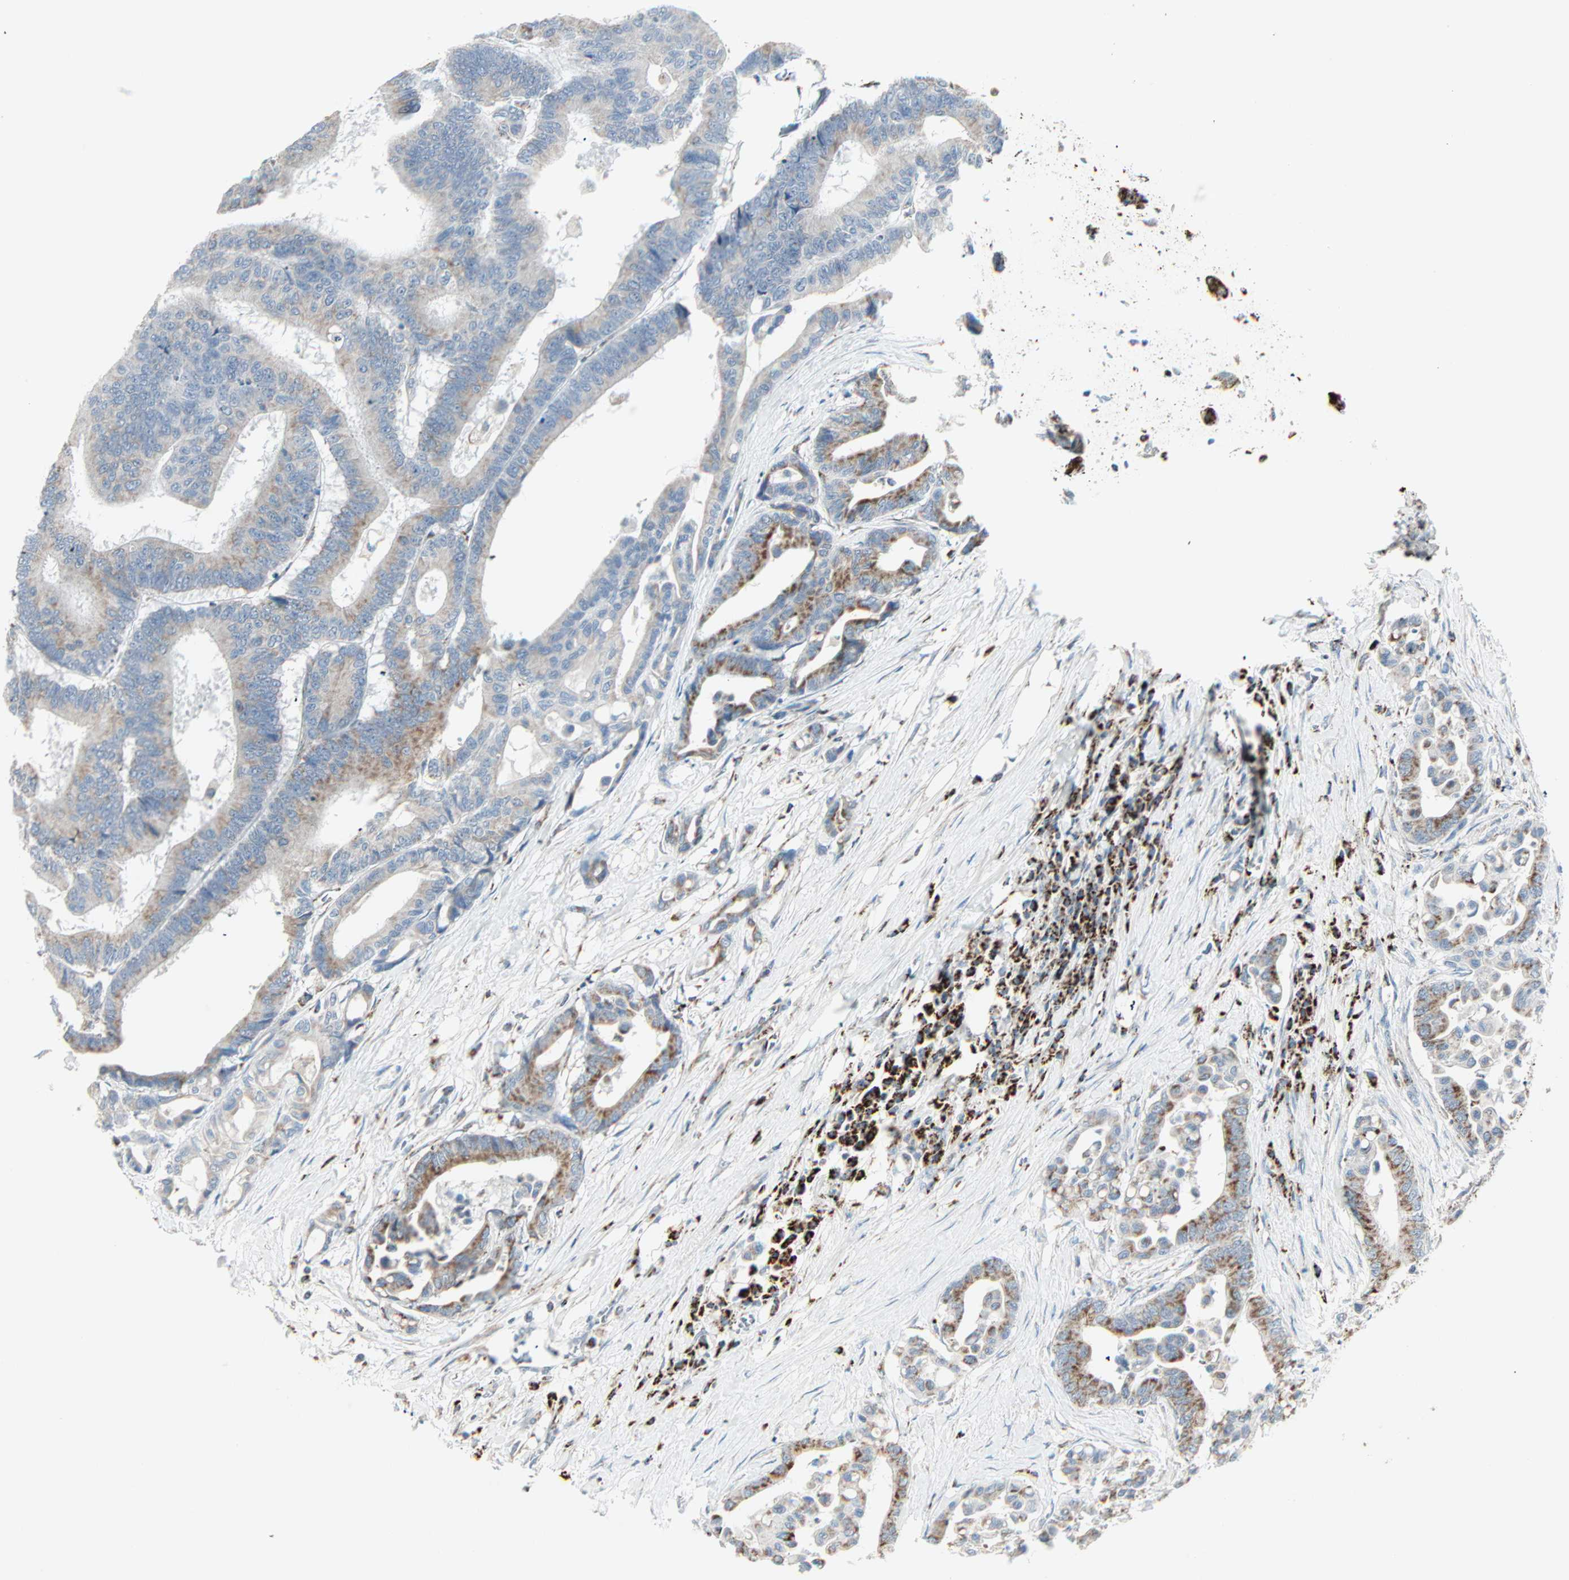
{"staining": {"intensity": "moderate", "quantity": "25%-75%", "location": "cytoplasmic/membranous"}, "tissue": "colorectal cancer", "cell_type": "Tumor cells", "image_type": "cancer", "snomed": [{"axis": "morphology", "description": "Normal tissue, NOS"}, {"axis": "morphology", "description": "Adenocarcinoma, NOS"}, {"axis": "topography", "description": "Colon"}], "caption": "Colorectal adenocarcinoma stained with a protein marker reveals moderate staining in tumor cells.", "gene": "IDH2", "patient": {"sex": "male", "age": 82}}